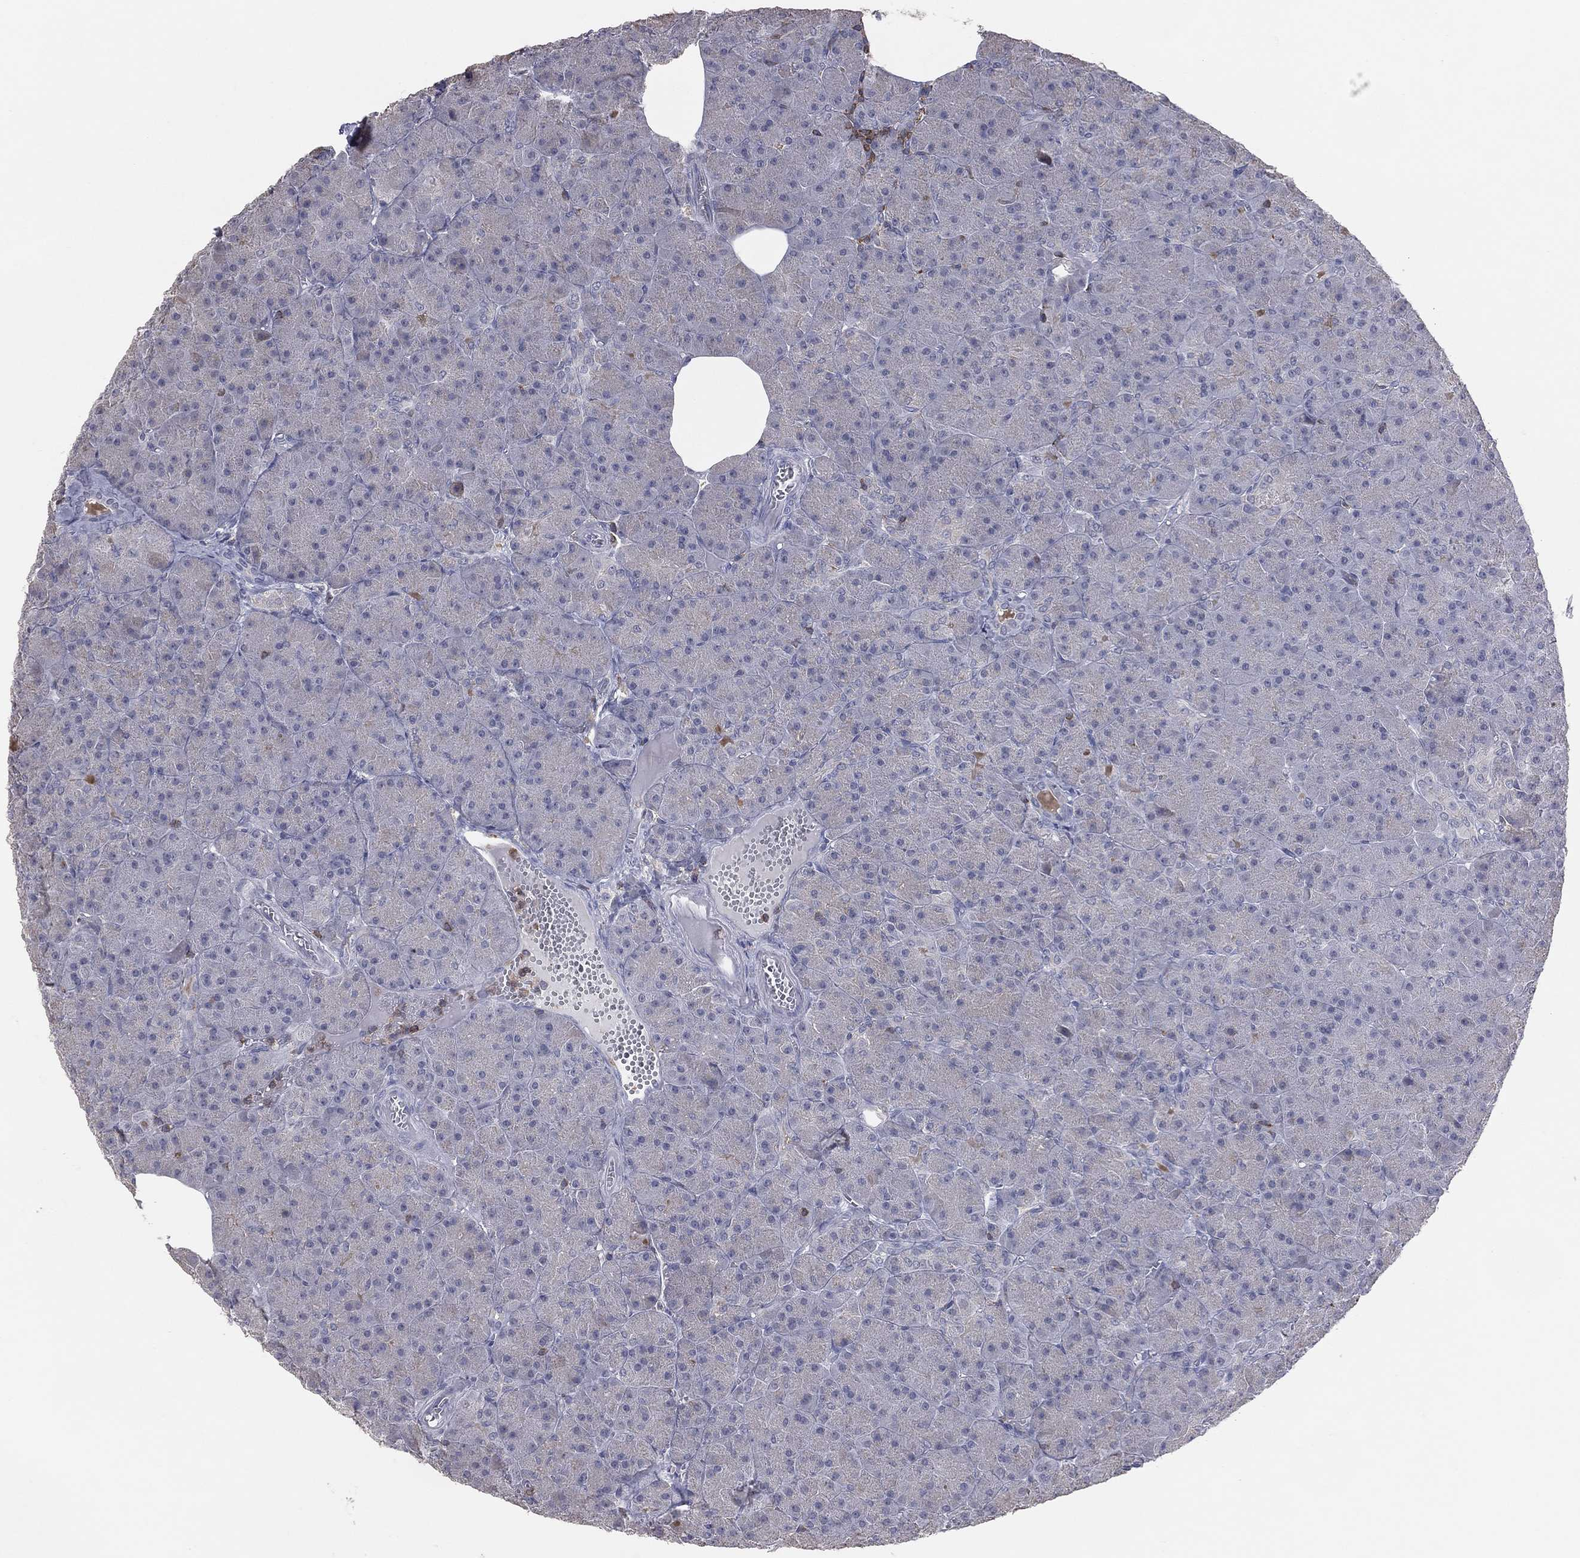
{"staining": {"intensity": "negative", "quantity": "none", "location": "none"}, "tissue": "pancreas", "cell_type": "Exocrine glandular cells", "image_type": "normal", "snomed": [{"axis": "morphology", "description": "Normal tissue, NOS"}, {"axis": "topography", "description": "Pancreas"}], "caption": "A photomicrograph of pancreas stained for a protein reveals no brown staining in exocrine glandular cells. (DAB immunohistochemistry (IHC) visualized using brightfield microscopy, high magnification).", "gene": "PSTPIP1", "patient": {"sex": "male", "age": 61}}